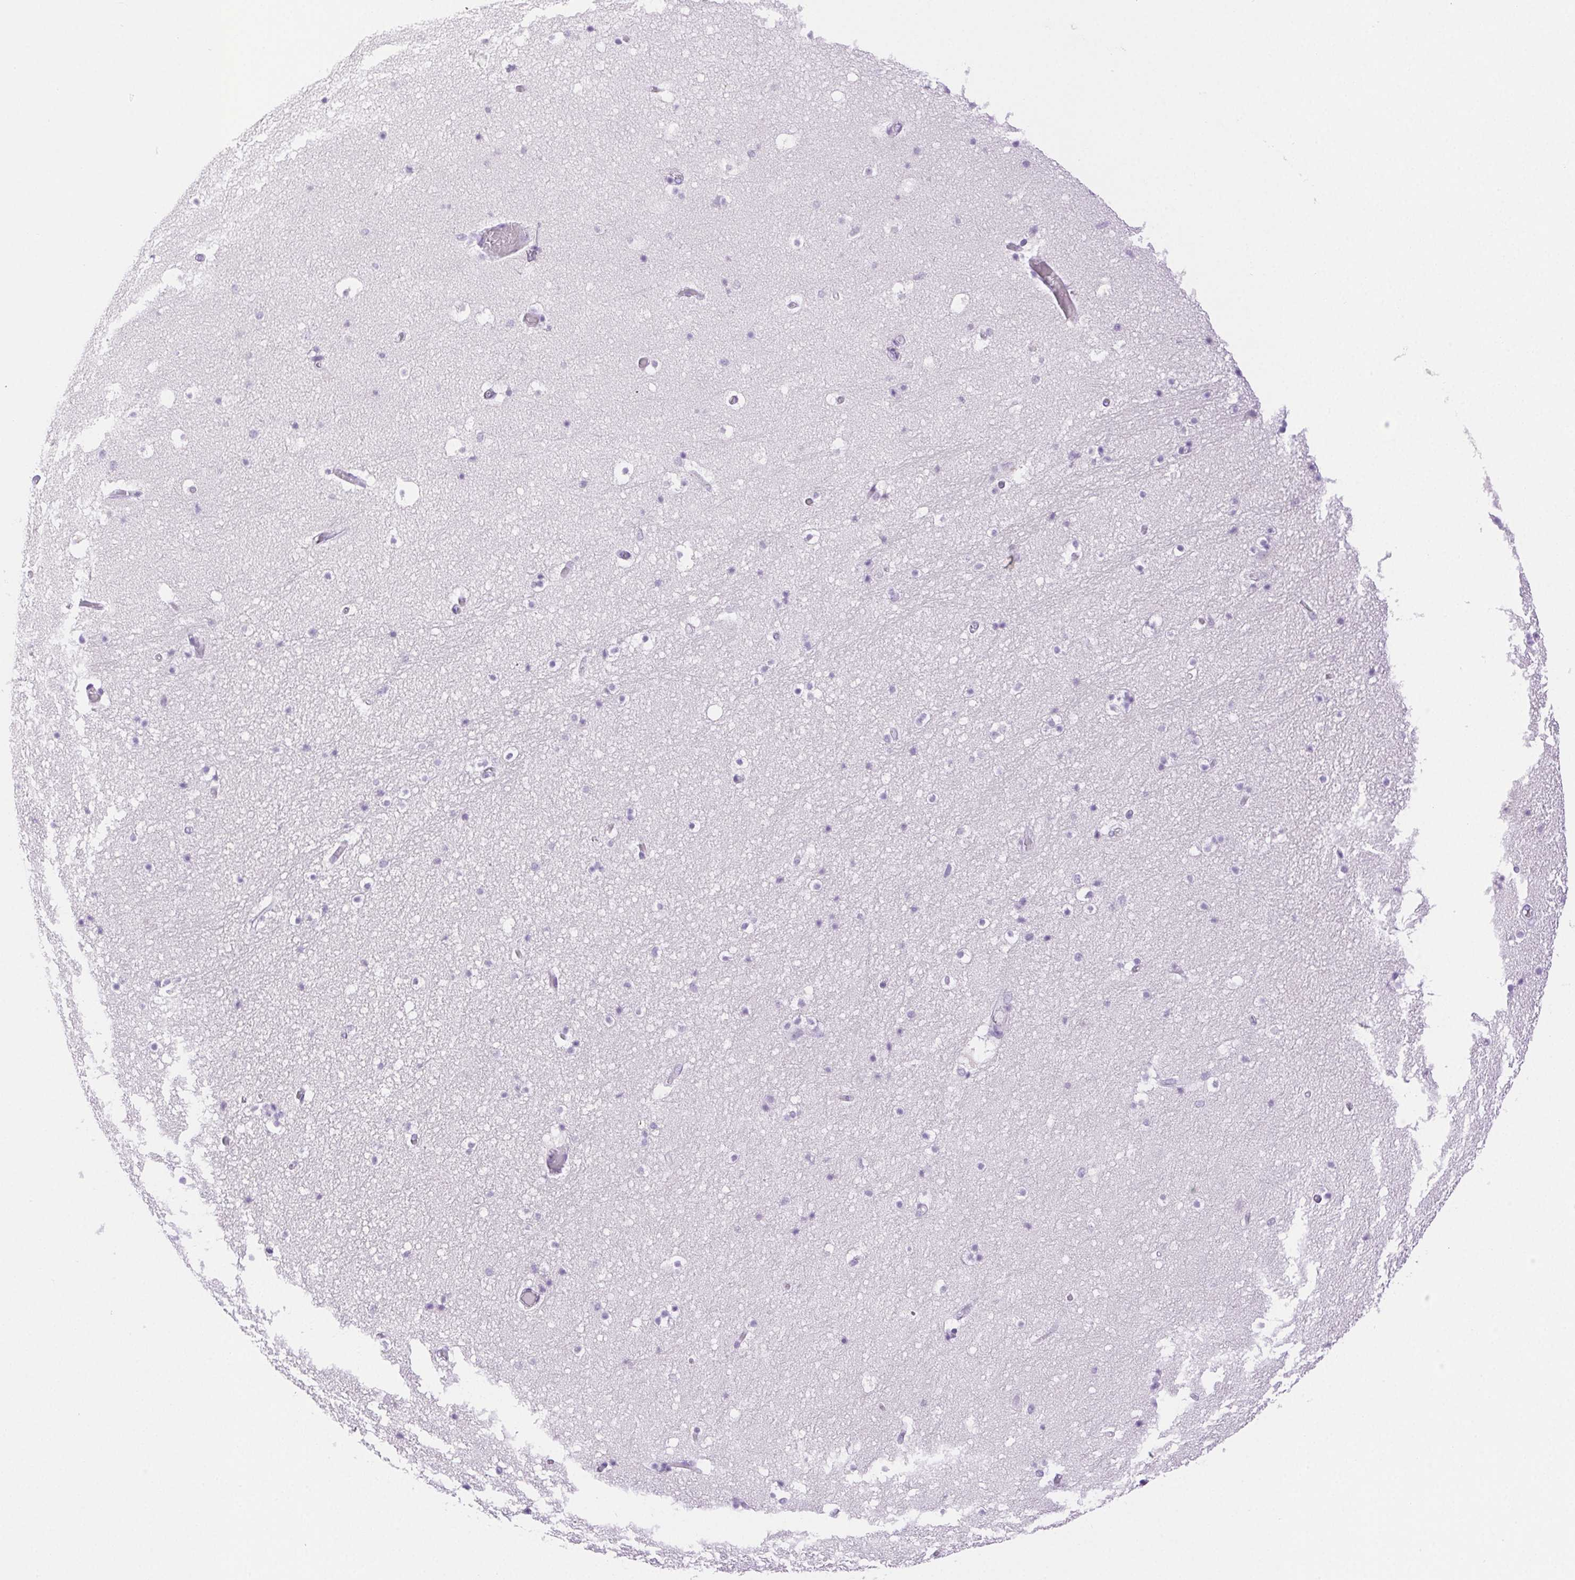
{"staining": {"intensity": "negative", "quantity": "none", "location": "none"}, "tissue": "hippocampus", "cell_type": "Glial cells", "image_type": "normal", "snomed": [{"axis": "morphology", "description": "Normal tissue, NOS"}, {"axis": "topography", "description": "Hippocampus"}], "caption": "A photomicrograph of human hippocampus is negative for staining in glial cells.", "gene": "SPACA4", "patient": {"sex": "male", "age": 26}}